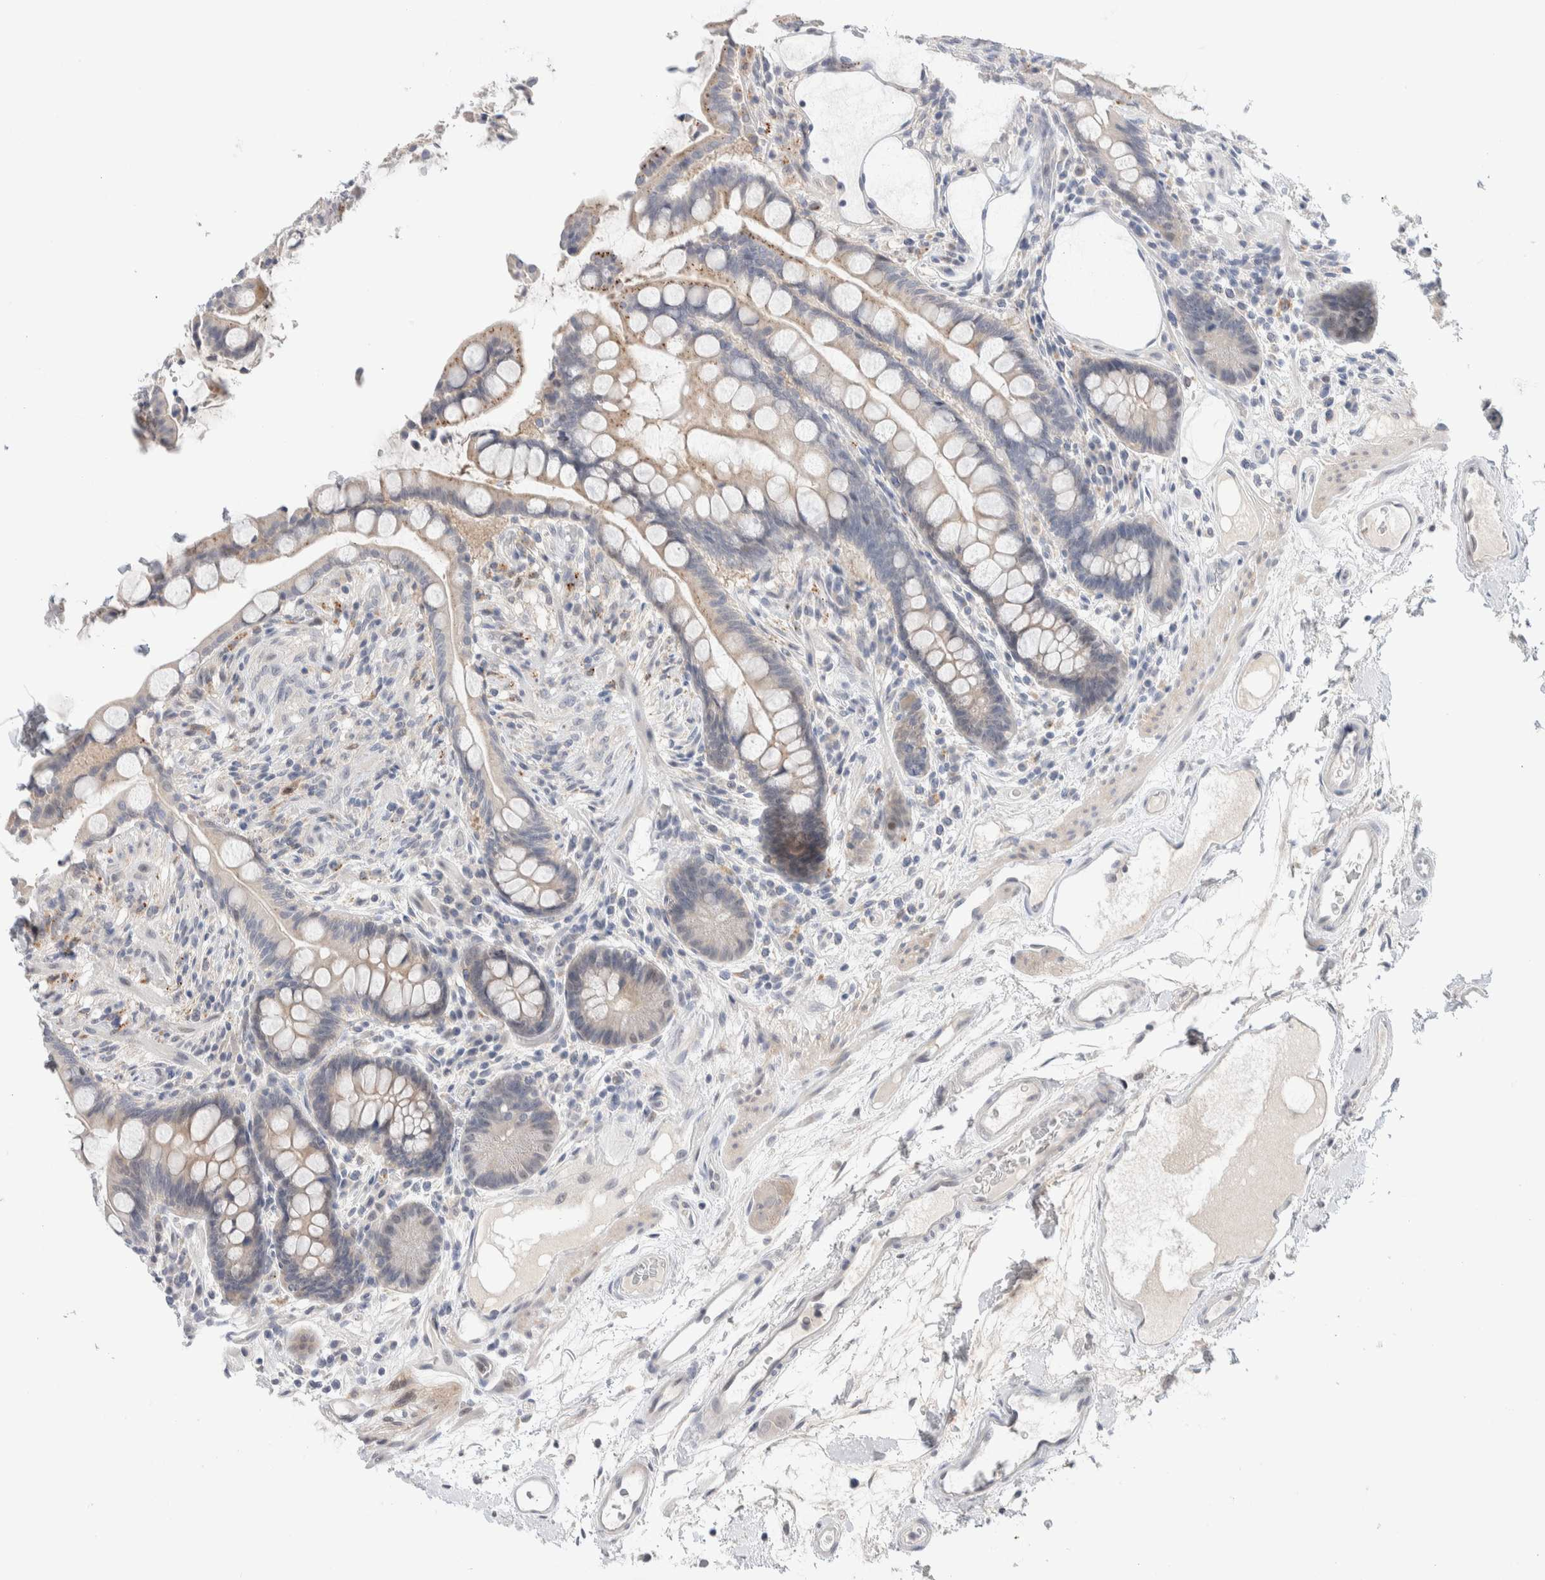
{"staining": {"intensity": "weak", "quantity": "<25%", "location": "cytoplasmic/membranous"}, "tissue": "colon", "cell_type": "Endothelial cells", "image_type": "normal", "snomed": [{"axis": "morphology", "description": "Normal tissue, NOS"}, {"axis": "topography", "description": "Colon"}], "caption": "Endothelial cells are negative for protein expression in unremarkable human colon. (DAB (3,3'-diaminobenzidine) immunohistochemistry (IHC) with hematoxylin counter stain).", "gene": "DNAJB6", "patient": {"sex": "male", "age": 73}}